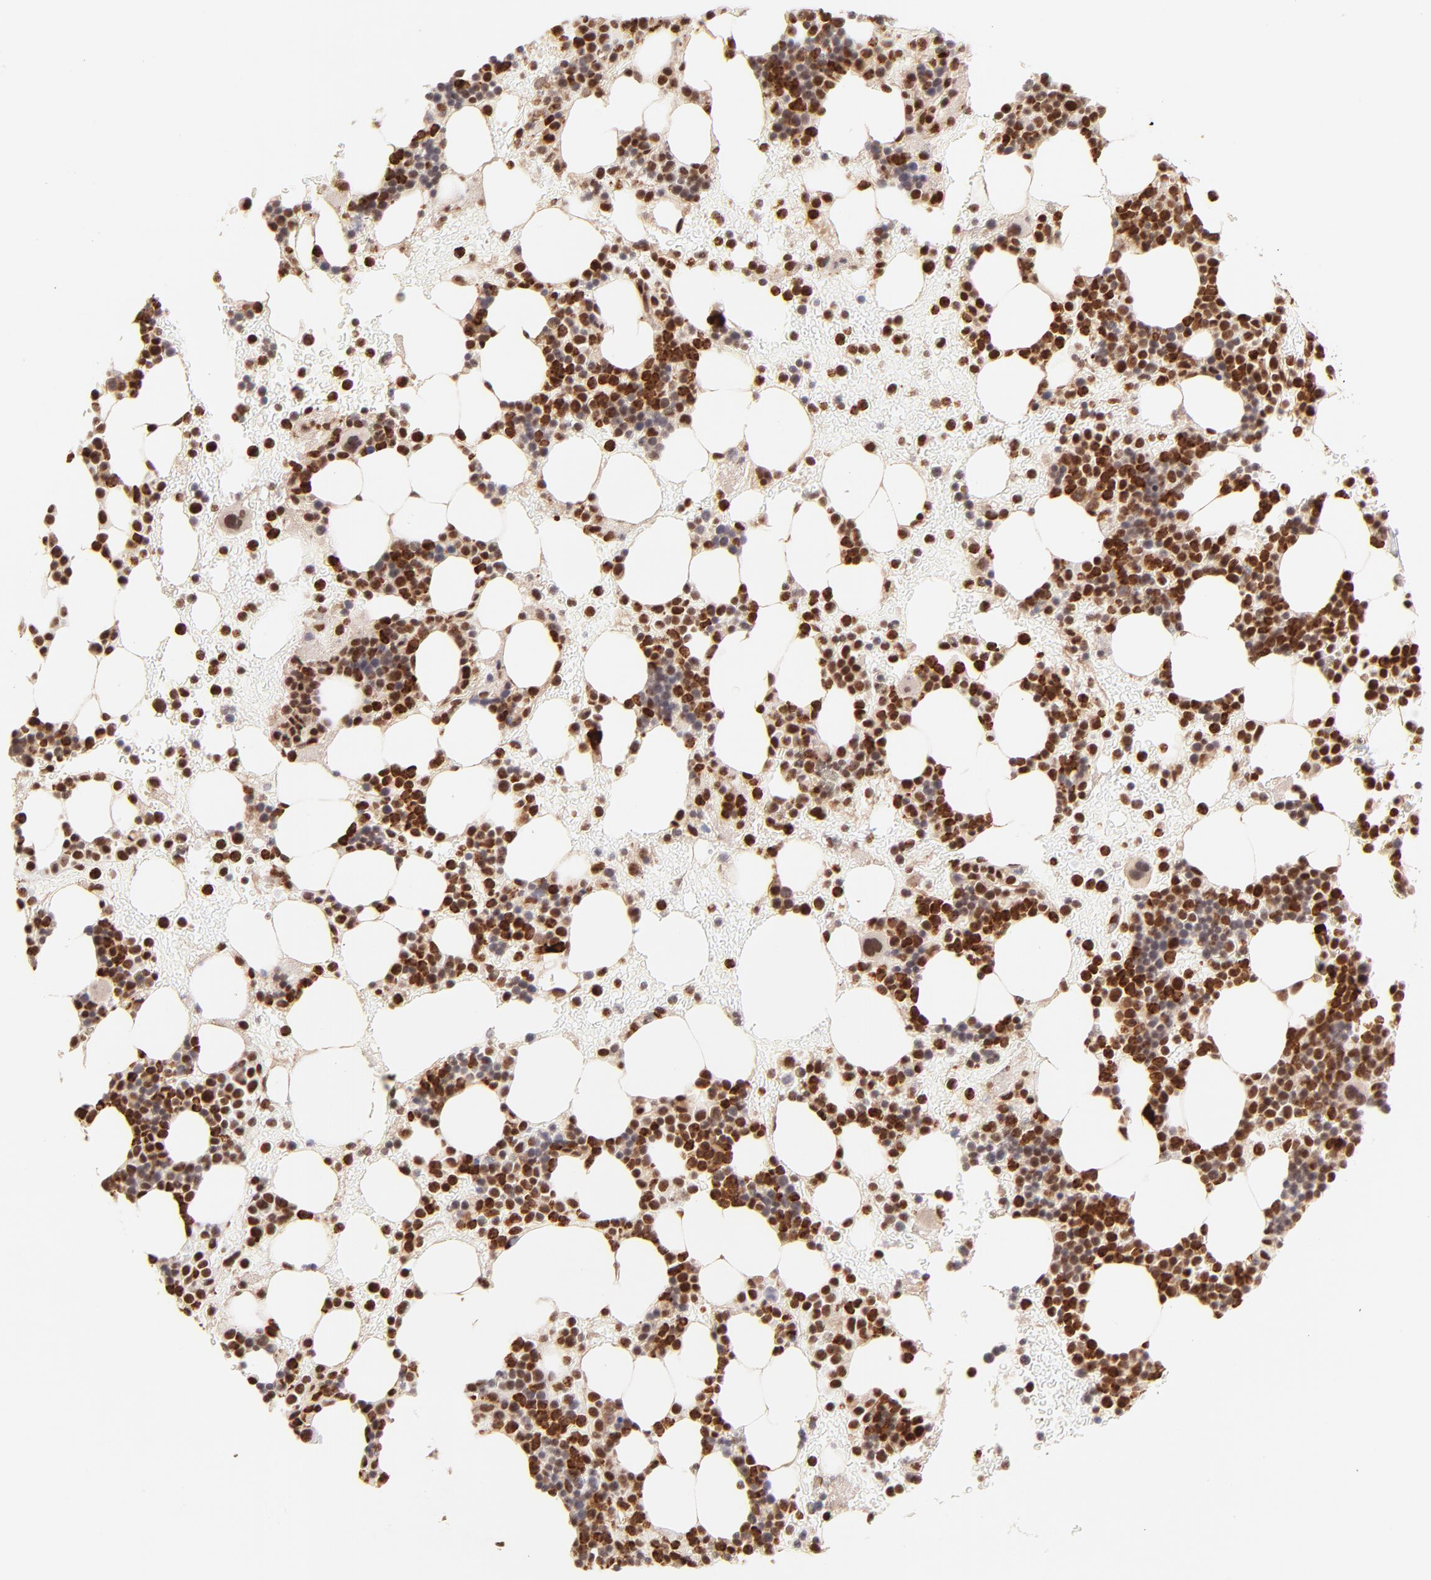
{"staining": {"intensity": "strong", "quantity": "25%-75%", "location": "nuclear"}, "tissue": "bone marrow", "cell_type": "Hematopoietic cells", "image_type": "normal", "snomed": [{"axis": "morphology", "description": "Normal tissue, NOS"}, {"axis": "topography", "description": "Bone marrow"}], "caption": "Immunohistochemistry photomicrograph of normal bone marrow: bone marrow stained using immunohistochemistry shows high levels of strong protein expression localized specifically in the nuclear of hematopoietic cells, appearing as a nuclear brown color.", "gene": "MED12", "patient": {"sex": "male", "age": 17}}